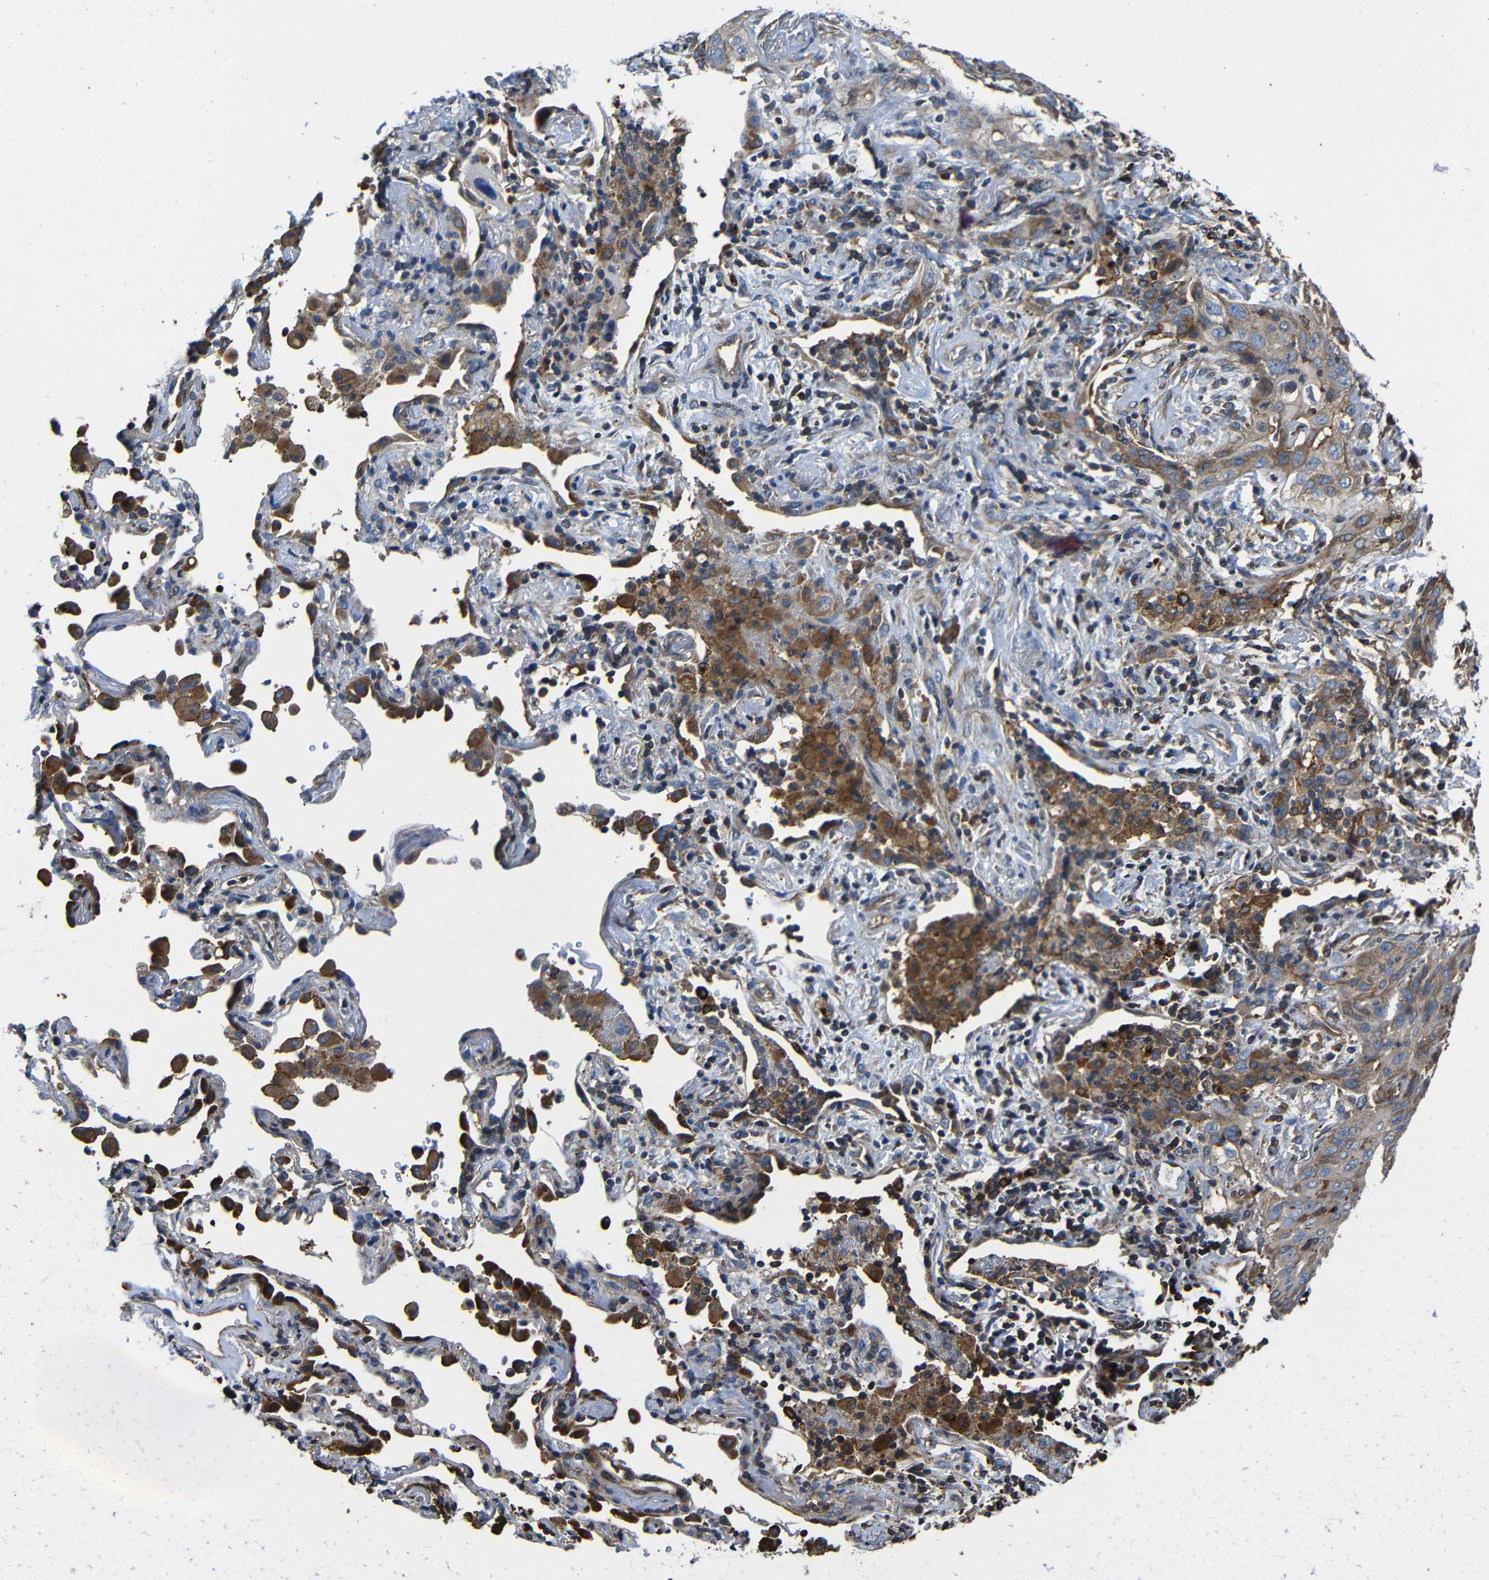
{"staining": {"intensity": "moderate", "quantity": ">75%", "location": "cytoplasmic/membranous"}, "tissue": "lung cancer", "cell_type": "Tumor cells", "image_type": "cancer", "snomed": [{"axis": "morphology", "description": "Squamous cell carcinoma, NOS"}, {"axis": "topography", "description": "Lung"}], "caption": "IHC (DAB (3,3'-diaminobenzidine)) staining of human lung cancer reveals moderate cytoplasmic/membranous protein expression in about >75% of tumor cells.", "gene": "GDI1", "patient": {"sex": "female", "age": 67}}